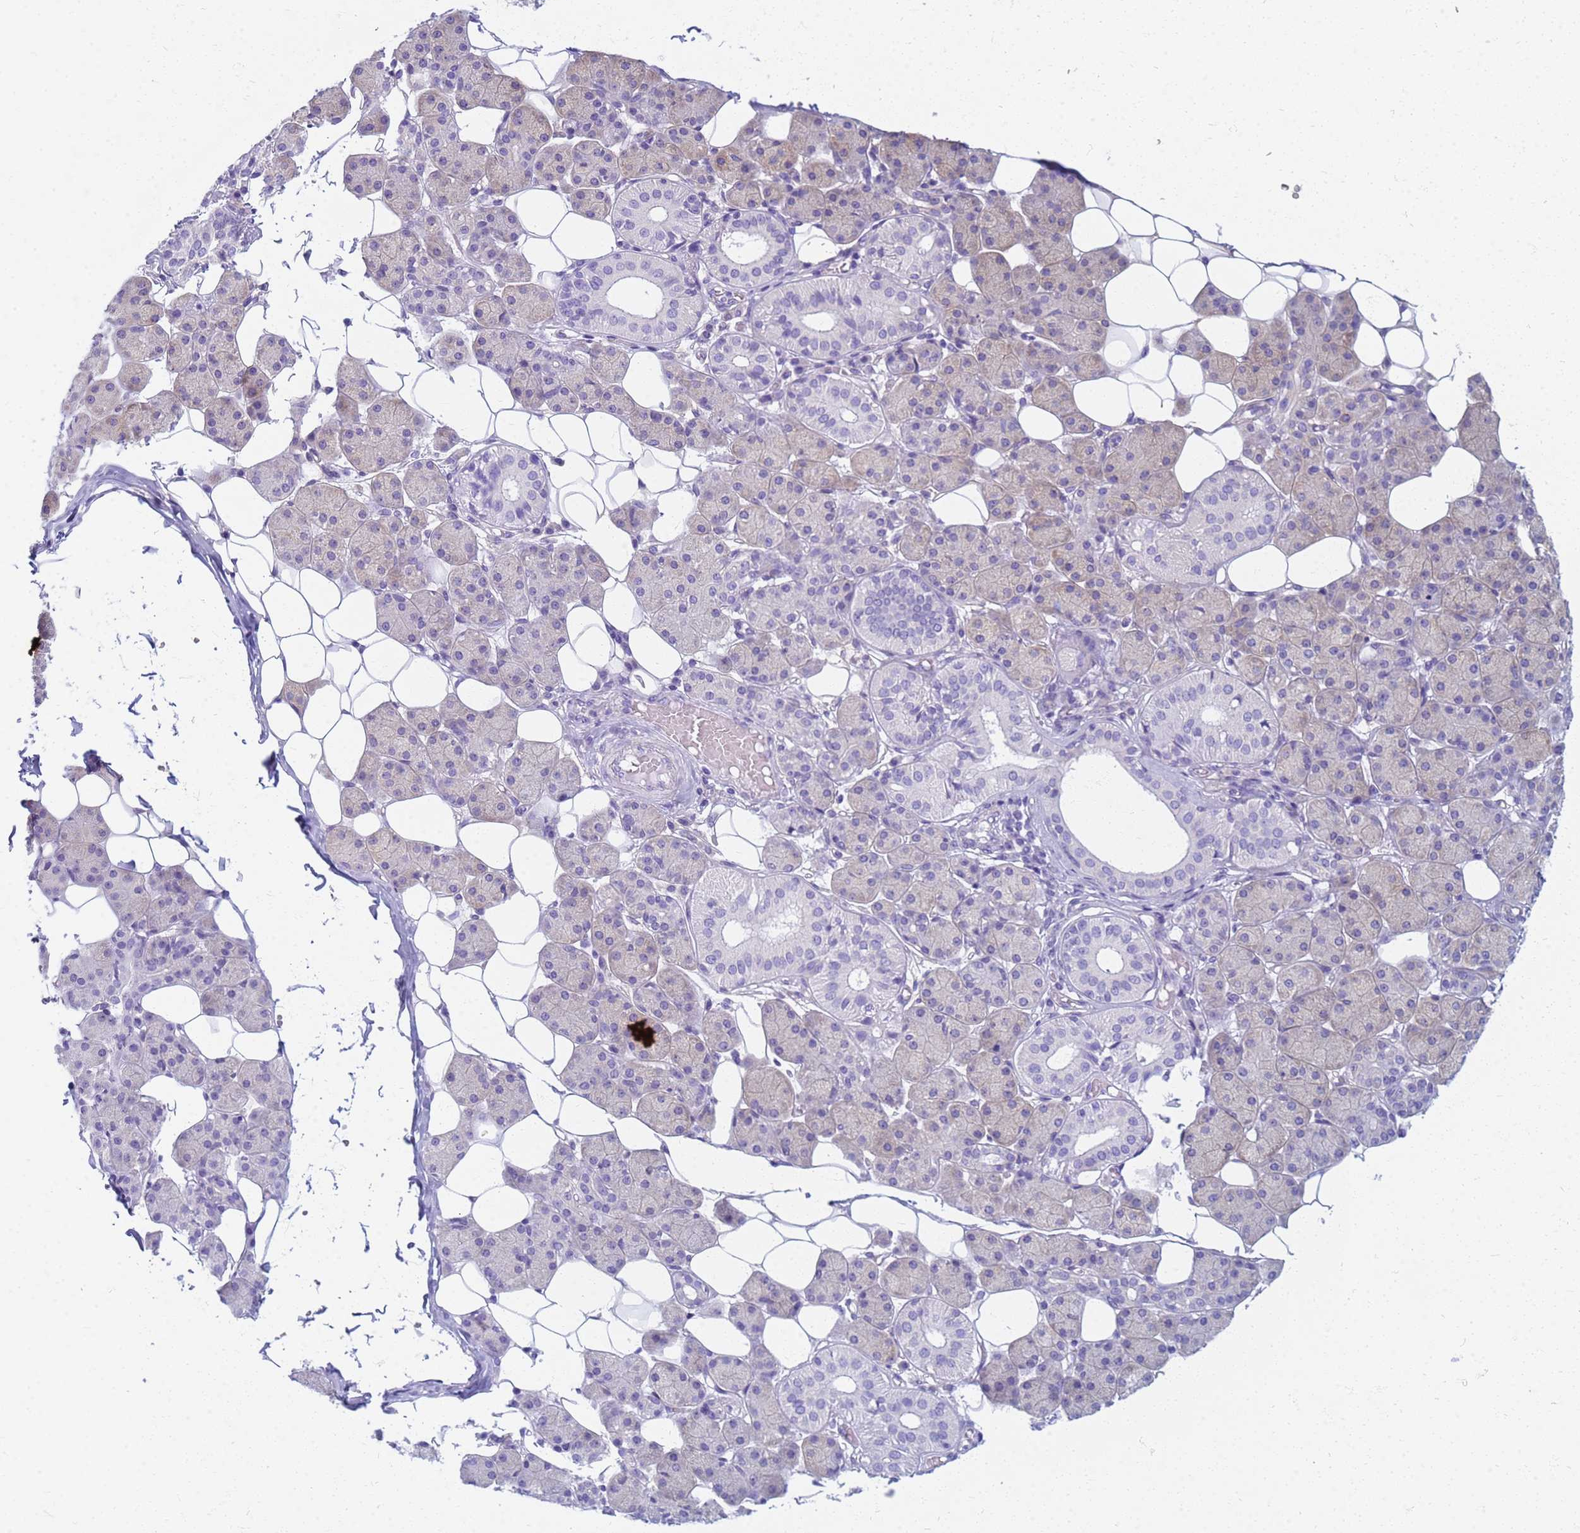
{"staining": {"intensity": "negative", "quantity": "none", "location": "none"}, "tissue": "salivary gland", "cell_type": "Glandular cells", "image_type": "normal", "snomed": [{"axis": "morphology", "description": "Normal tissue, NOS"}, {"axis": "topography", "description": "Salivary gland"}], "caption": "A high-resolution histopathology image shows immunohistochemistry staining of normal salivary gland, which reveals no significant expression in glandular cells.", "gene": "EEA1", "patient": {"sex": "female", "age": 33}}